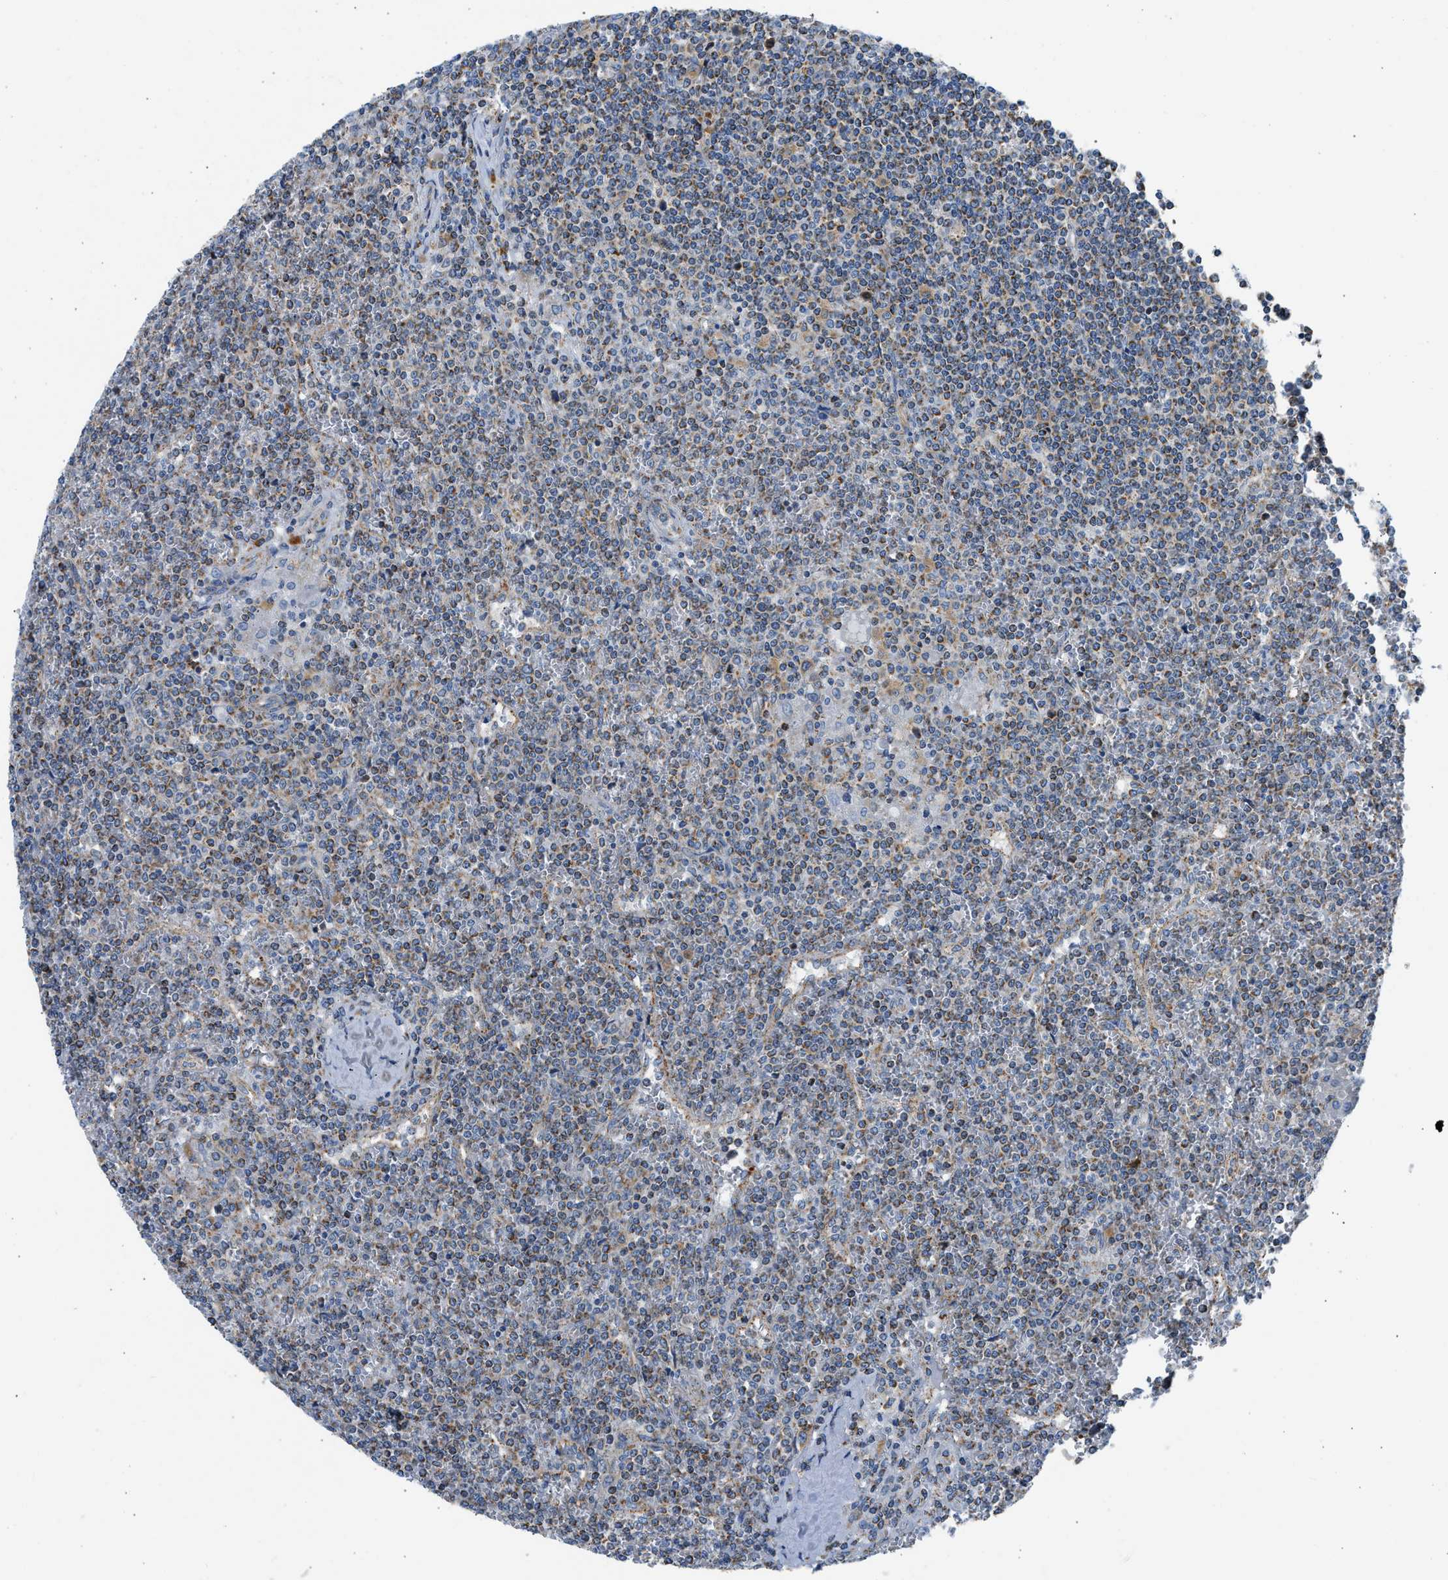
{"staining": {"intensity": "weak", "quantity": "25%-75%", "location": "cytoplasmic/membranous"}, "tissue": "lymphoma", "cell_type": "Tumor cells", "image_type": "cancer", "snomed": [{"axis": "morphology", "description": "Malignant lymphoma, non-Hodgkin's type, Low grade"}, {"axis": "topography", "description": "Spleen"}], "caption": "A brown stain highlights weak cytoplasmic/membranous positivity of a protein in human lymphoma tumor cells. Nuclei are stained in blue.", "gene": "CAMKK2", "patient": {"sex": "female", "age": 19}}